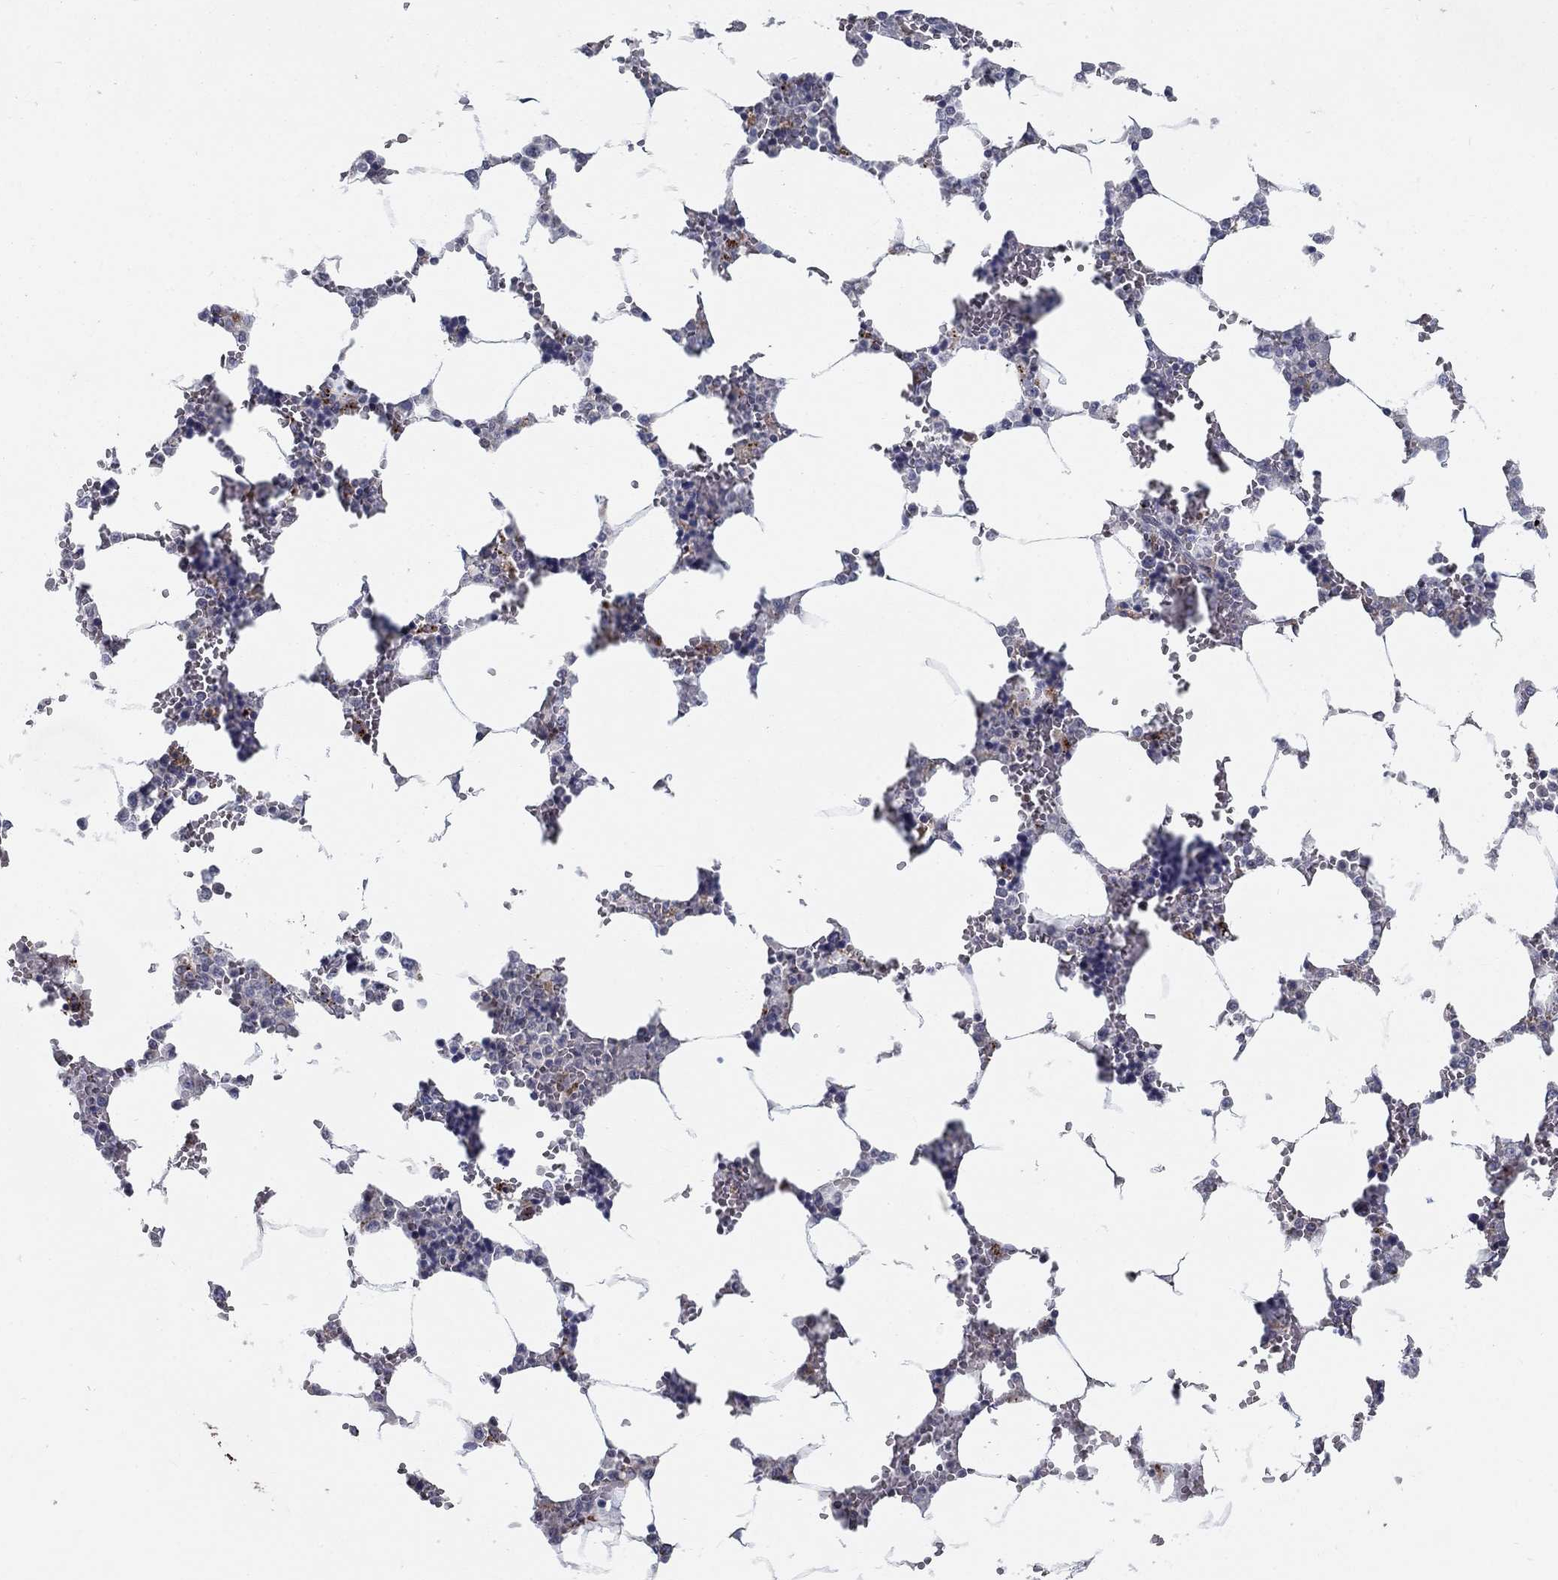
{"staining": {"intensity": "moderate", "quantity": "<25%", "location": "cytoplasmic/membranous"}, "tissue": "bone marrow", "cell_type": "Hematopoietic cells", "image_type": "normal", "snomed": [{"axis": "morphology", "description": "Normal tissue, NOS"}, {"axis": "topography", "description": "Bone marrow"}], "caption": "Protein expression analysis of unremarkable human bone marrow reveals moderate cytoplasmic/membranous expression in about <25% of hematopoietic cells. The protein of interest is shown in brown color, while the nuclei are stained blue.", "gene": "MTSS2", "patient": {"sex": "female", "age": 72}}